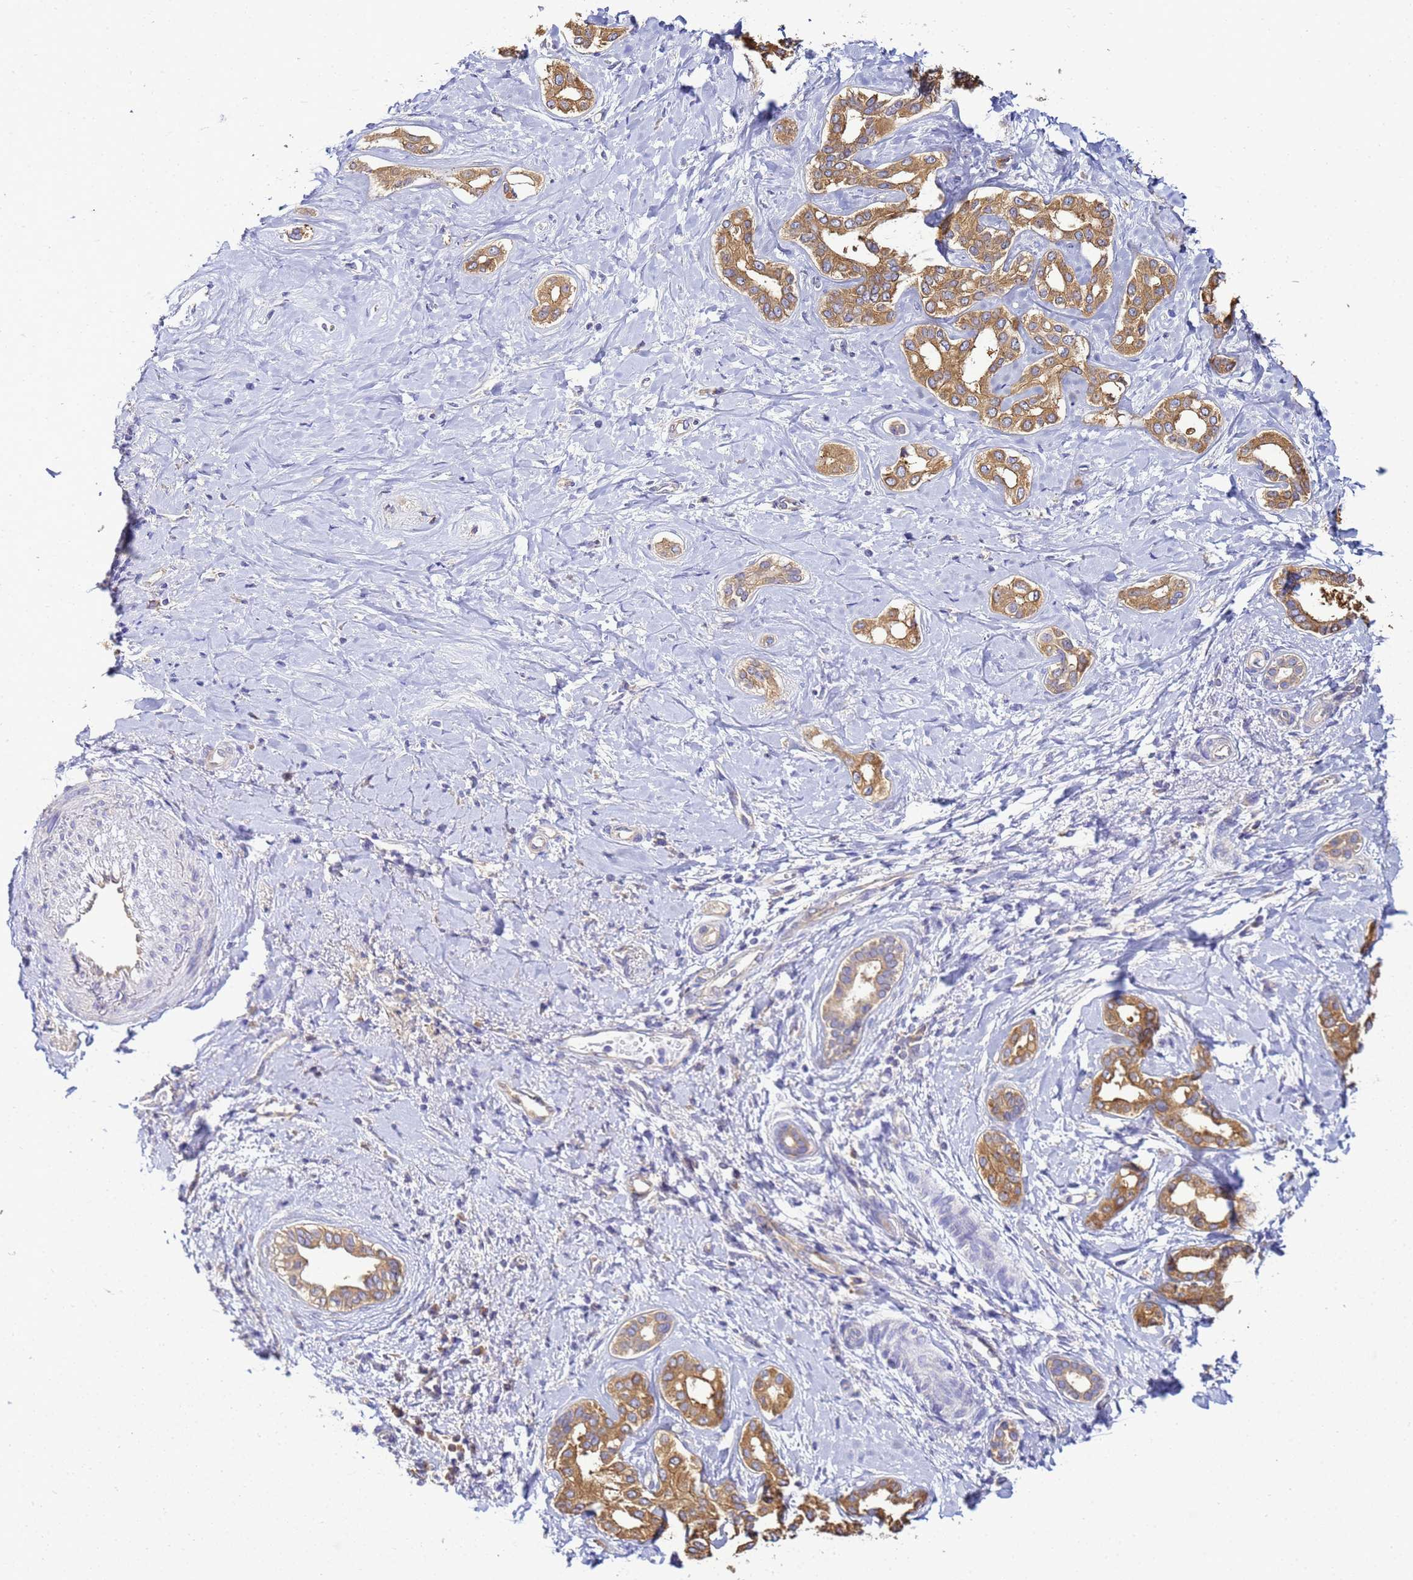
{"staining": {"intensity": "moderate", "quantity": ">75%", "location": "cytoplasmic/membranous"}, "tissue": "liver cancer", "cell_type": "Tumor cells", "image_type": "cancer", "snomed": [{"axis": "morphology", "description": "Cholangiocarcinoma"}, {"axis": "topography", "description": "Liver"}], "caption": "Moderate cytoplasmic/membranous expression is appreciated in approximately >75% of tumor cells in liver cancer (cholangiocarcinoma).", "gene": "NARS1", "patient": {"sex": "female", "age": 77}}